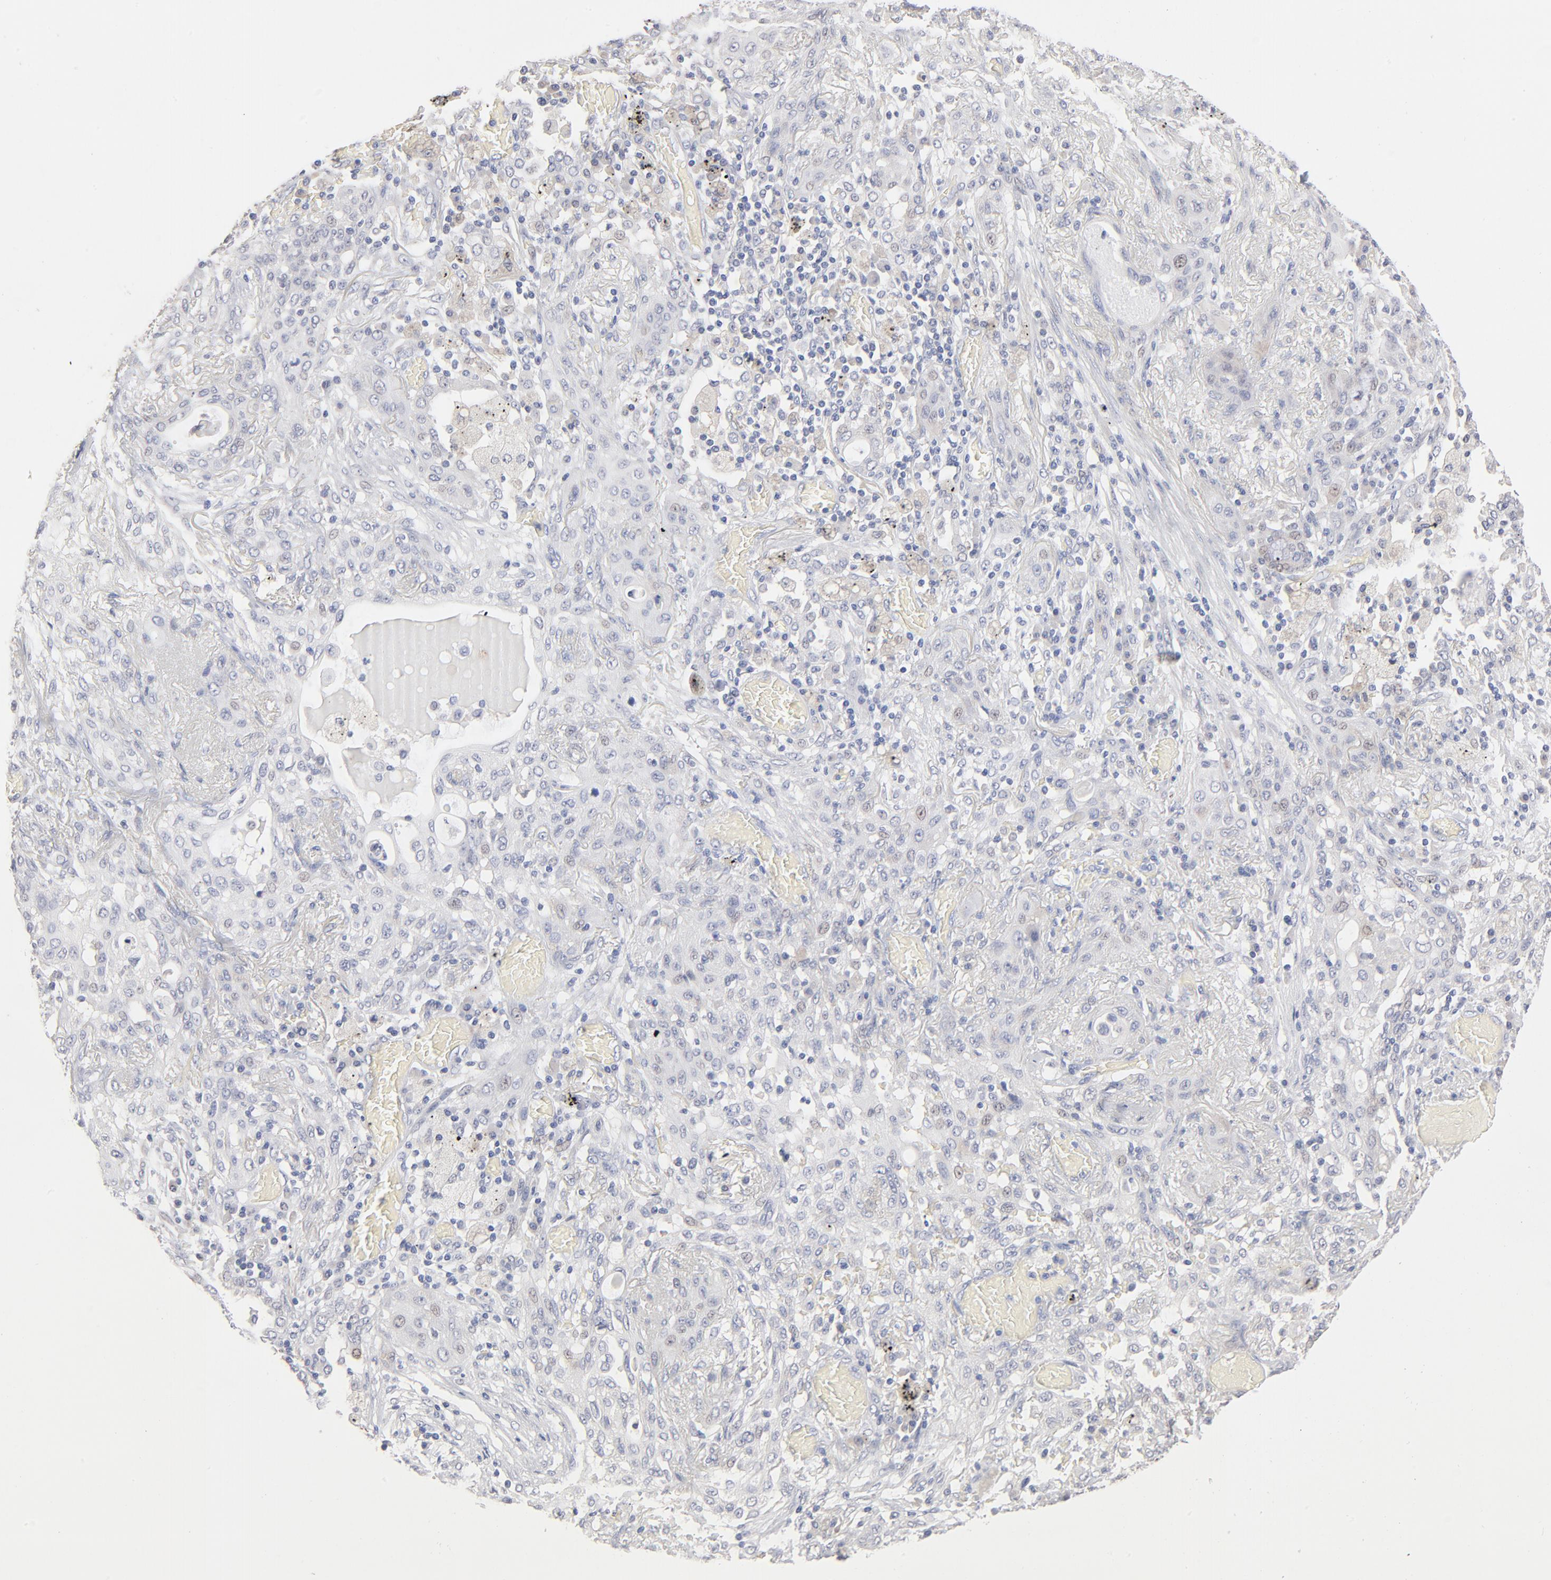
{"staining": {"intensity": "negative", "quantity": "none", "location": "none"}, "tissue": "lung cancer", "cell_type": "Tumor cells", "image_type": "cancer", "snomed": [{"axis": "morphology", "description": "Squamous cell carcinoma, NOS"}, {"axis": "topography", "description": "Lung"}], "caption": "This is an immunohistochemistry image of squamous cell carcinoma (lung). There is no staining in tumor cells.", "gene": "DNAL4", "patient": {"sex": "female", "age": 47}}